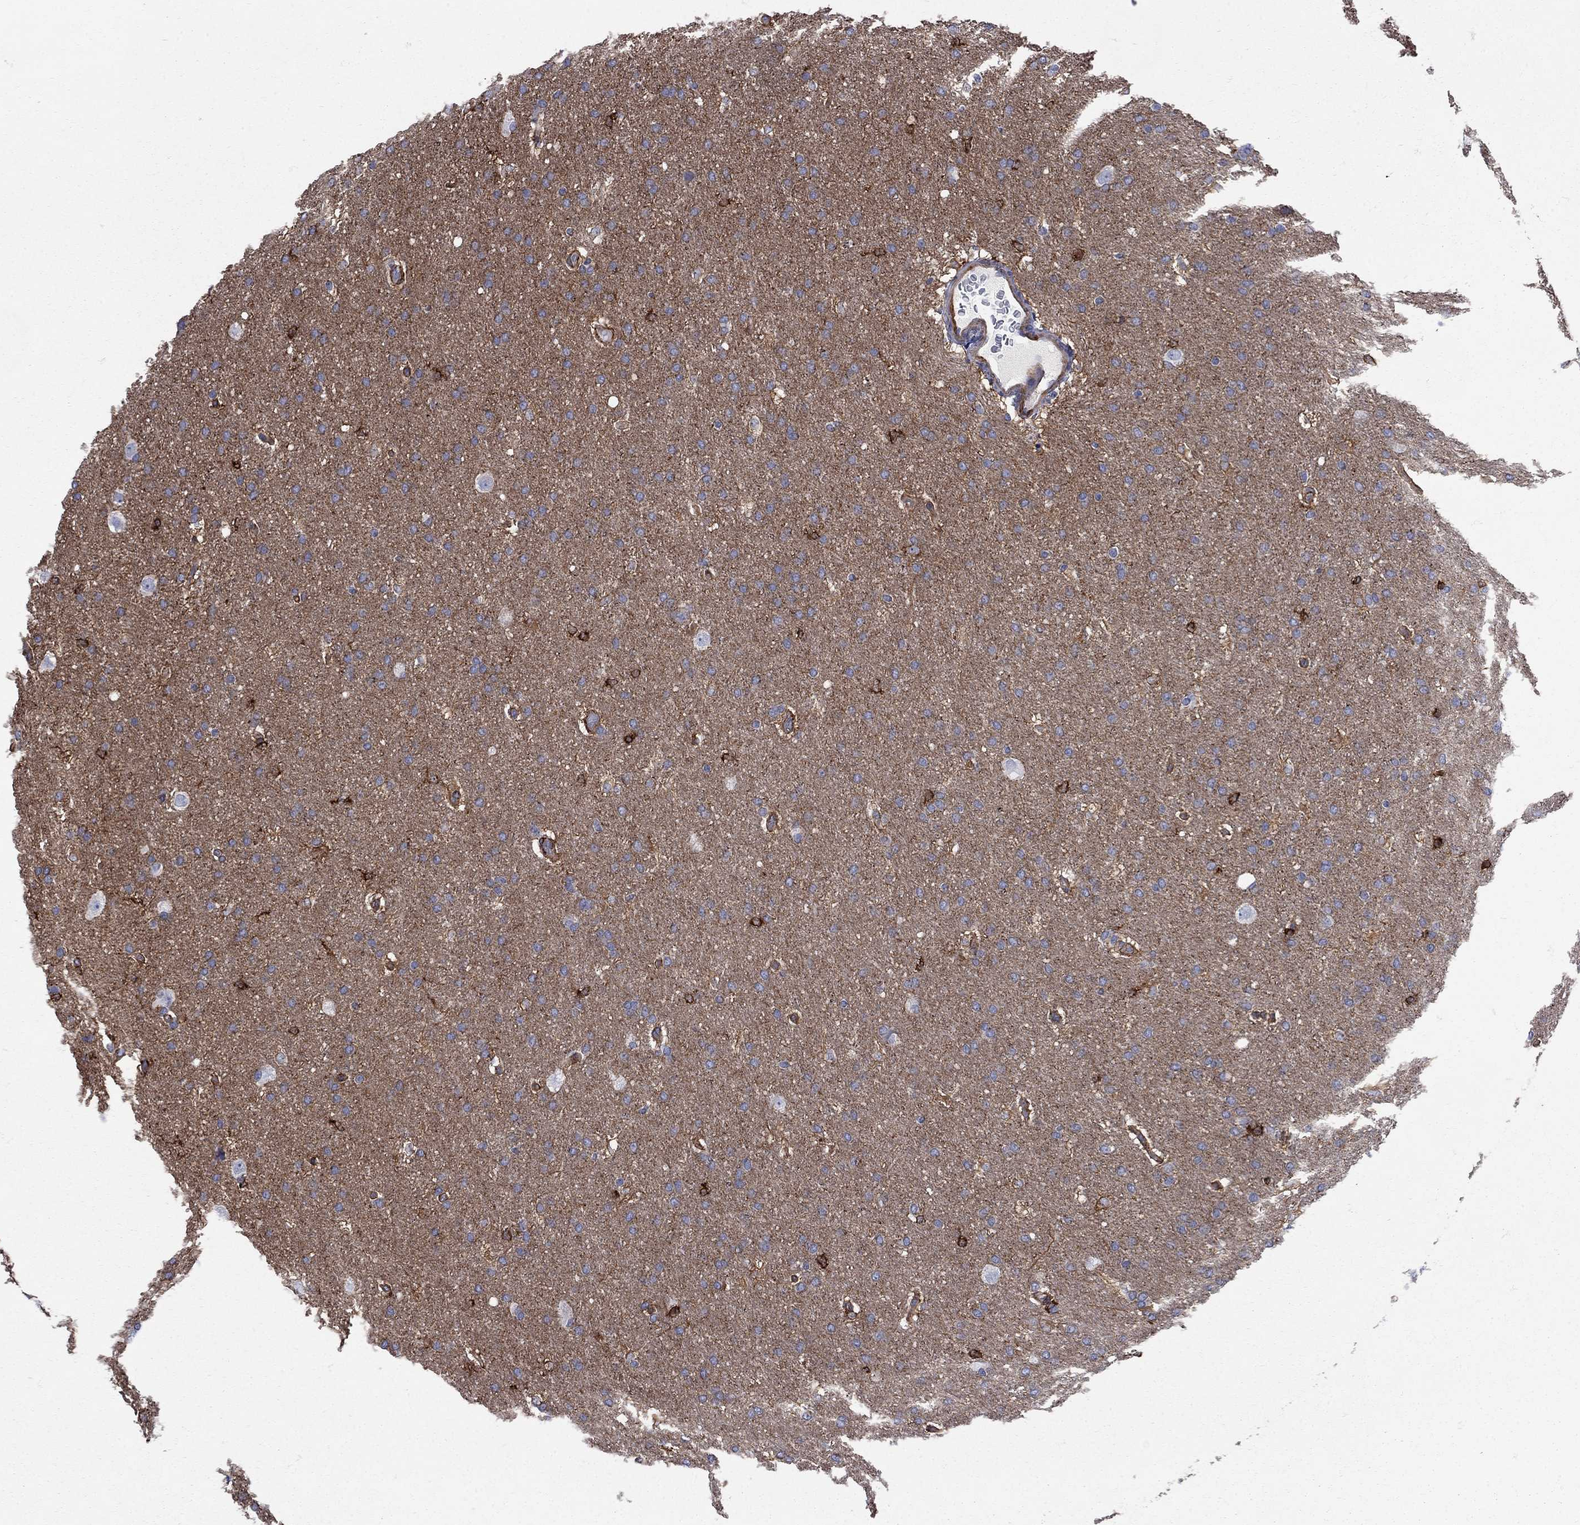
{"staining": {"intensity": "negative", "quantity": "none", "location": "none"}, "tissue": "glioma", "cell_type": "Tumor cells", "image_type": "cancer", "snomed": [{"axis": "morphology", "description": "Glioma, malignant, Low grade"}, {"axis": "topography", "description": "Brain"}], "caption": "The image exhibits no staining of tumor cells in glioma.", "gene": "SEPTIN8", "patient": {"sex": "female", "age": 37}}